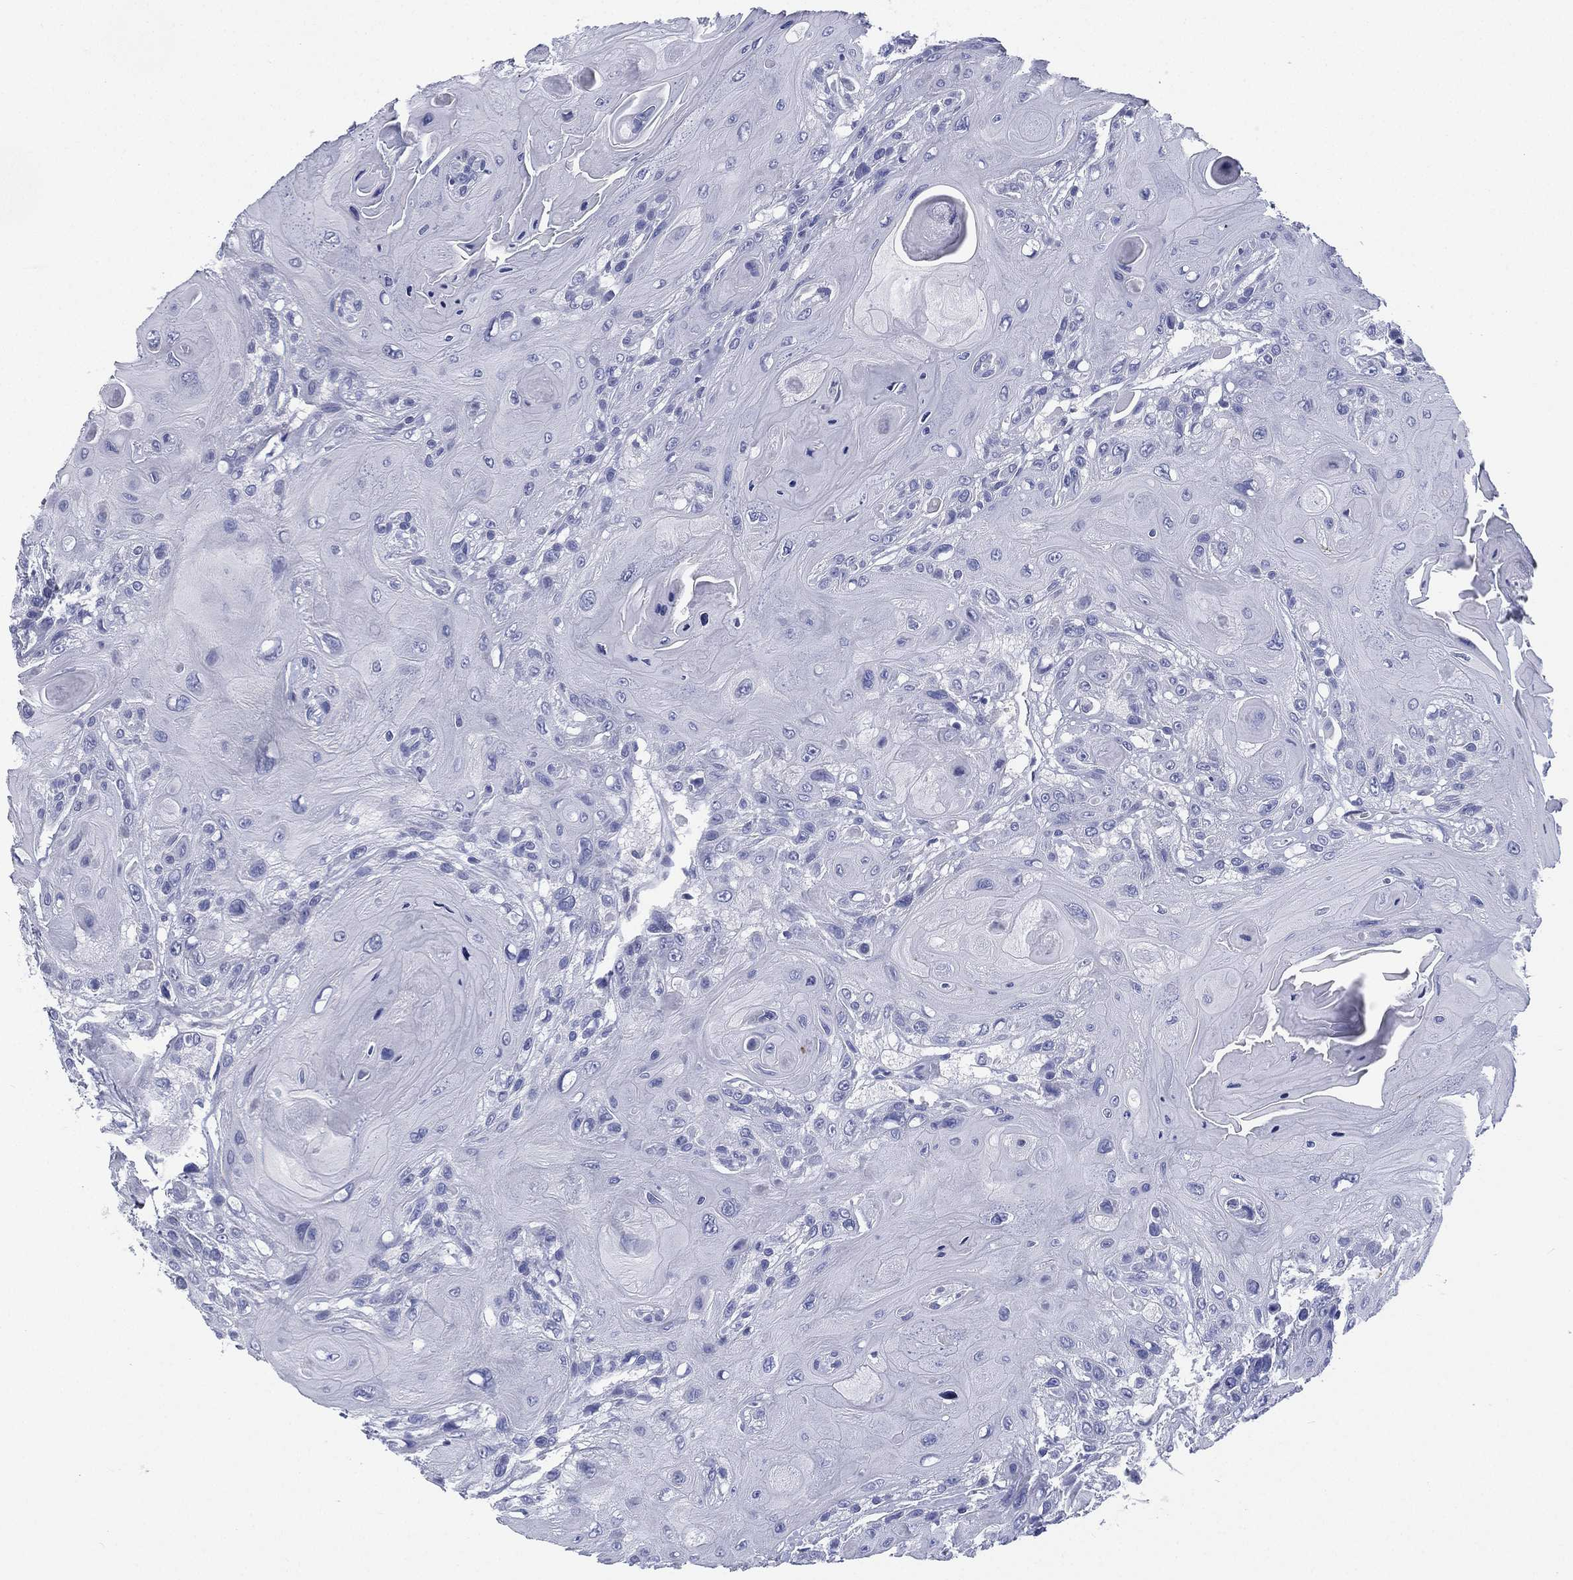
{"staining": {"intensity": "negative", "quantity": "none", "location": "none"}, "tissue": "head and neck cancer", "cell_type": "Tumor cells", "image_type": "cancer", "snomed": [{"axis": "morphology", "description": "Squamous cell carcinoma, NOS"}, {"axis": "topography", "description": "Head-Neck"}], "caption": "The immunohistochemistry histopathology image has no significant staining in tumor cells of head and neck cancer tissue.", "gene": "RSPH4A", "patient": {"sex": "female", "age": 59}}